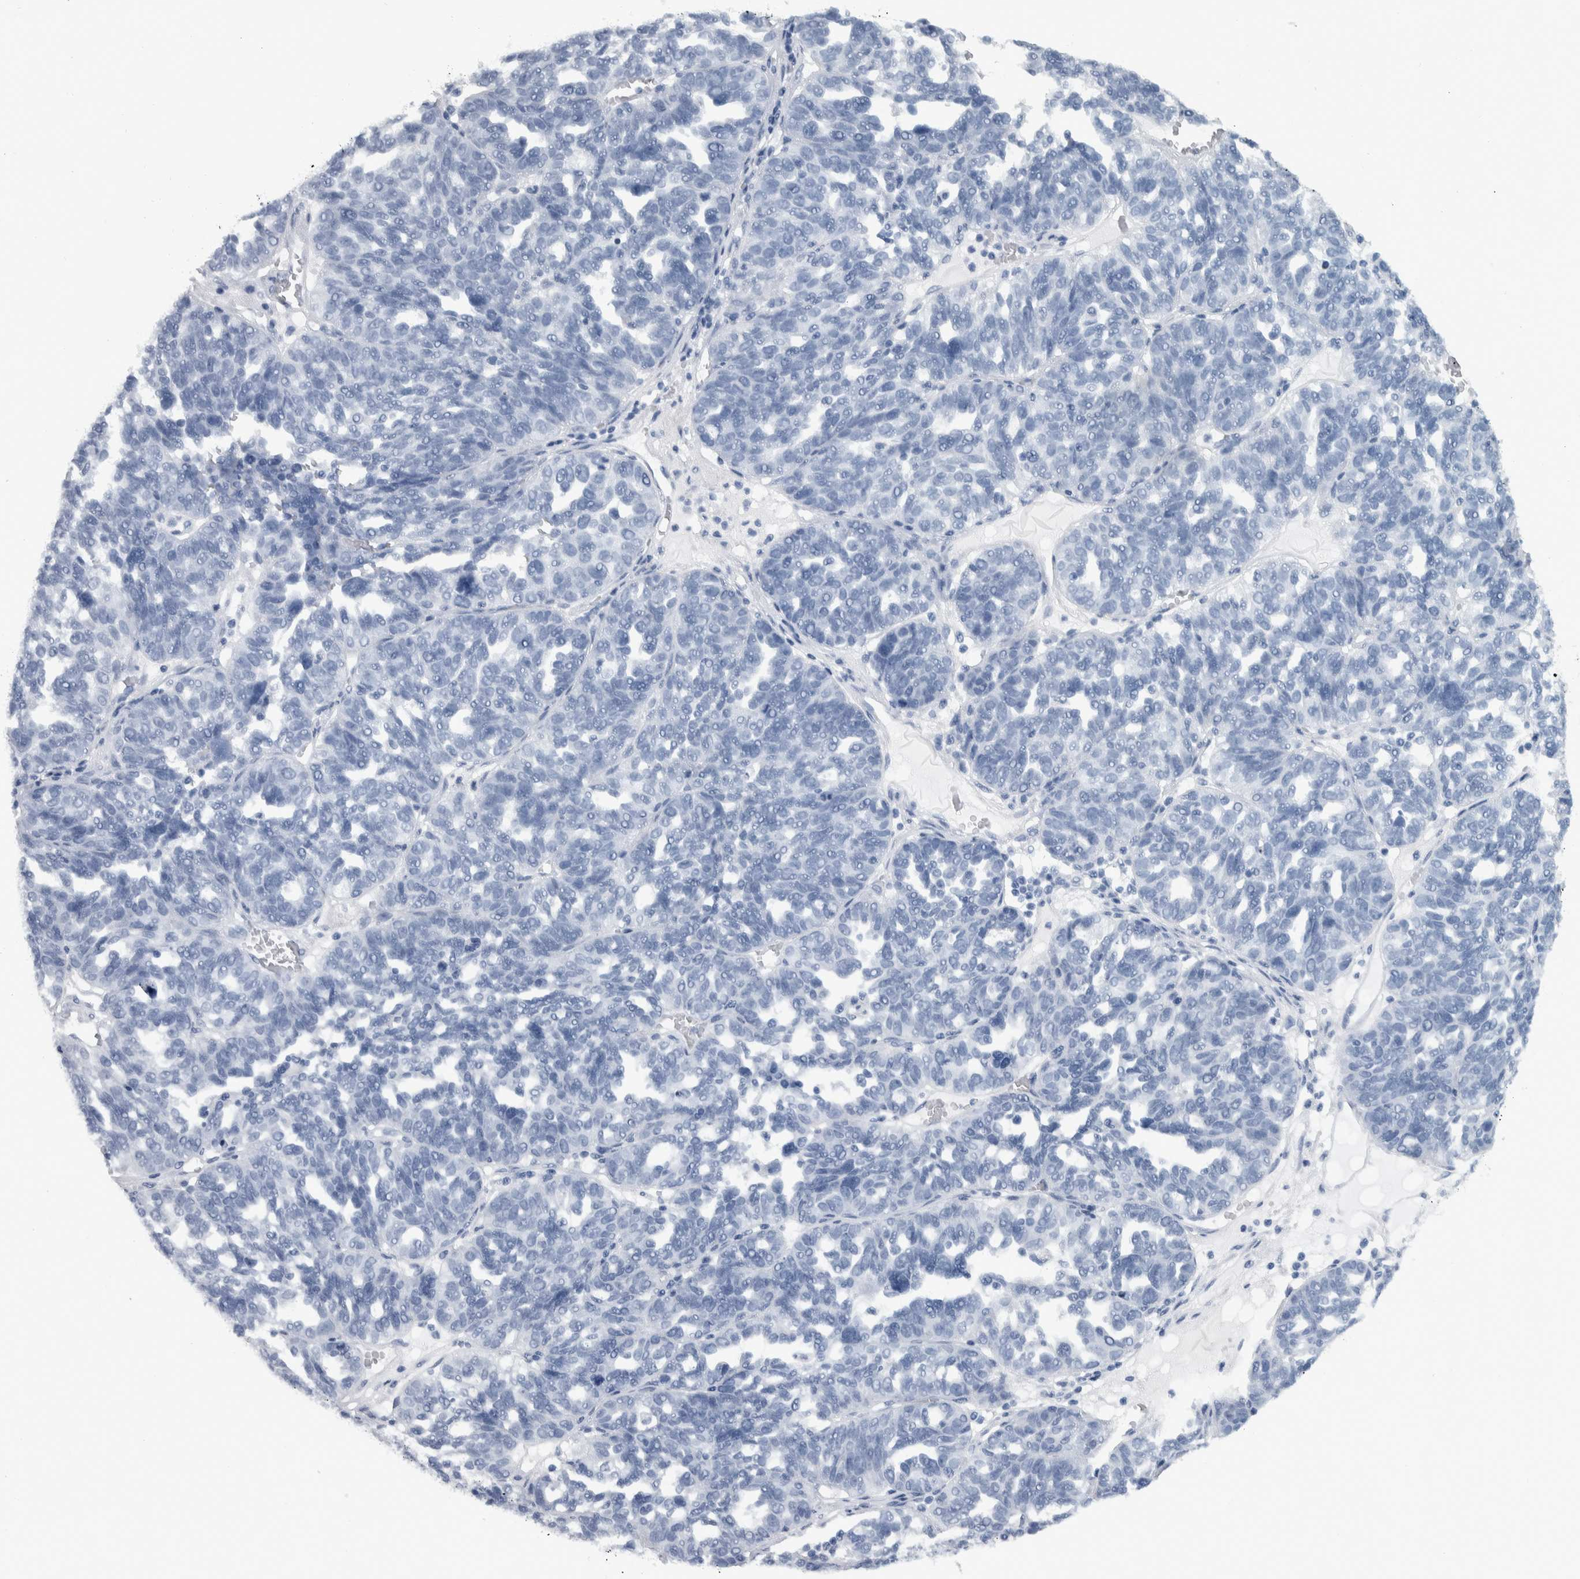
{"staining": {"intensity": "negative", "quantity": "none", "location": "none"}, "tissue": "ovarian cancer", "cell_type": "Tumor cells", "image_type": "cancer", "snomed": [{"axis": "morphology", "description": "Cystadenocarcinoma, serous, NOS"}, {"axis": "topography", "description": "Ovary"}], "caption": "Tumor cells show no significant expression in serous cystadenocarcinoma (ovarian).", "gene": "CDH17", "patient": {"sex": "female", "age": 59}}